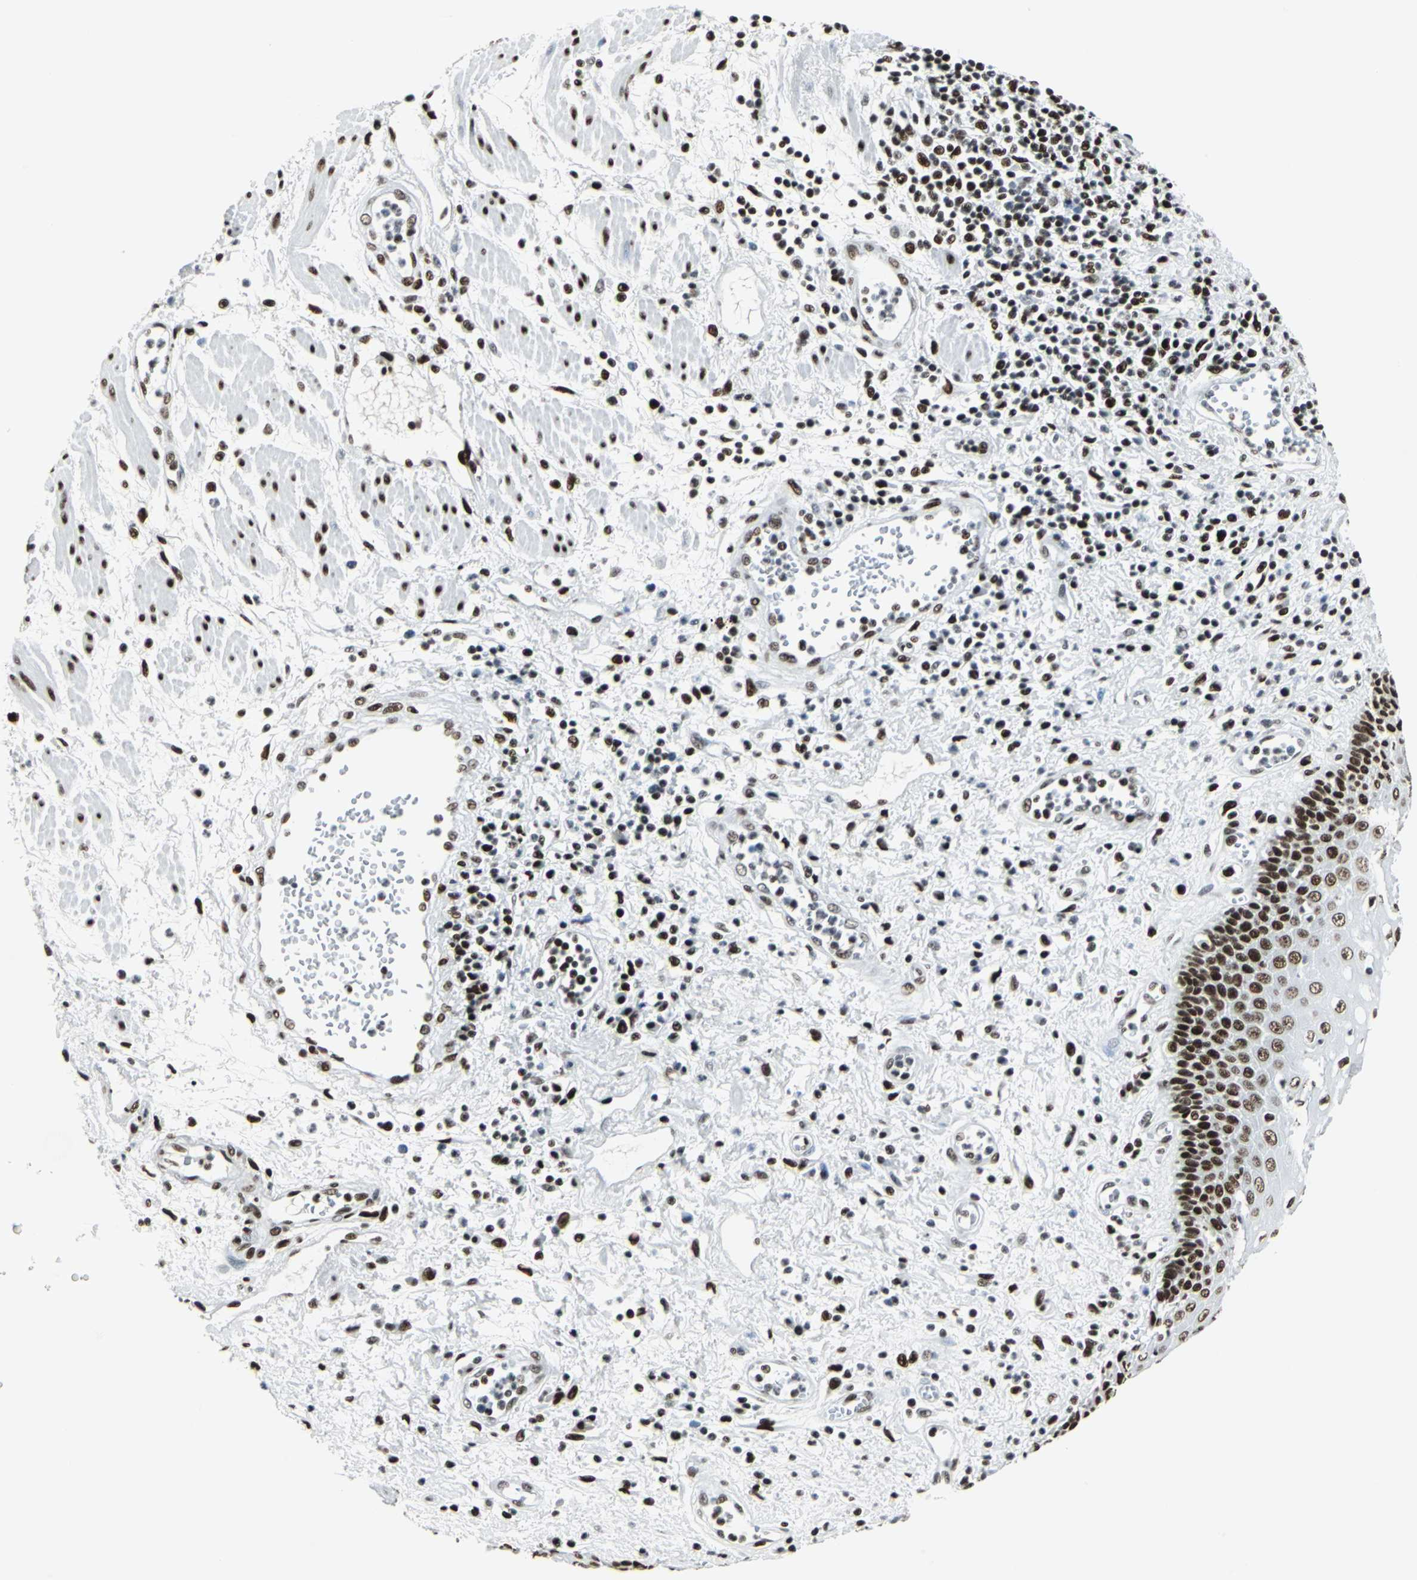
{"staining": {"intensity": "strong", "quantity": ">75%", "location": "nuclear"}, "tissue": "esophagus", "cell_type": "Squamous epithelial cells", "image_type": "normal", "snomed": [{"axis": "morphology", "description": "Normal tissue, NOS"}, {"axis": "morphology", "description": "Squamous cell carcinoma, NOS"}, {"axis": "topography", "description": "Esophagus"}], "caption": "An image of esophagus stained for a protein demonstrates strong nuclear brown staining in squamous epithelial cells.", "gene": "HDAC2", "patient": {"sex": "male", "age": 65}}